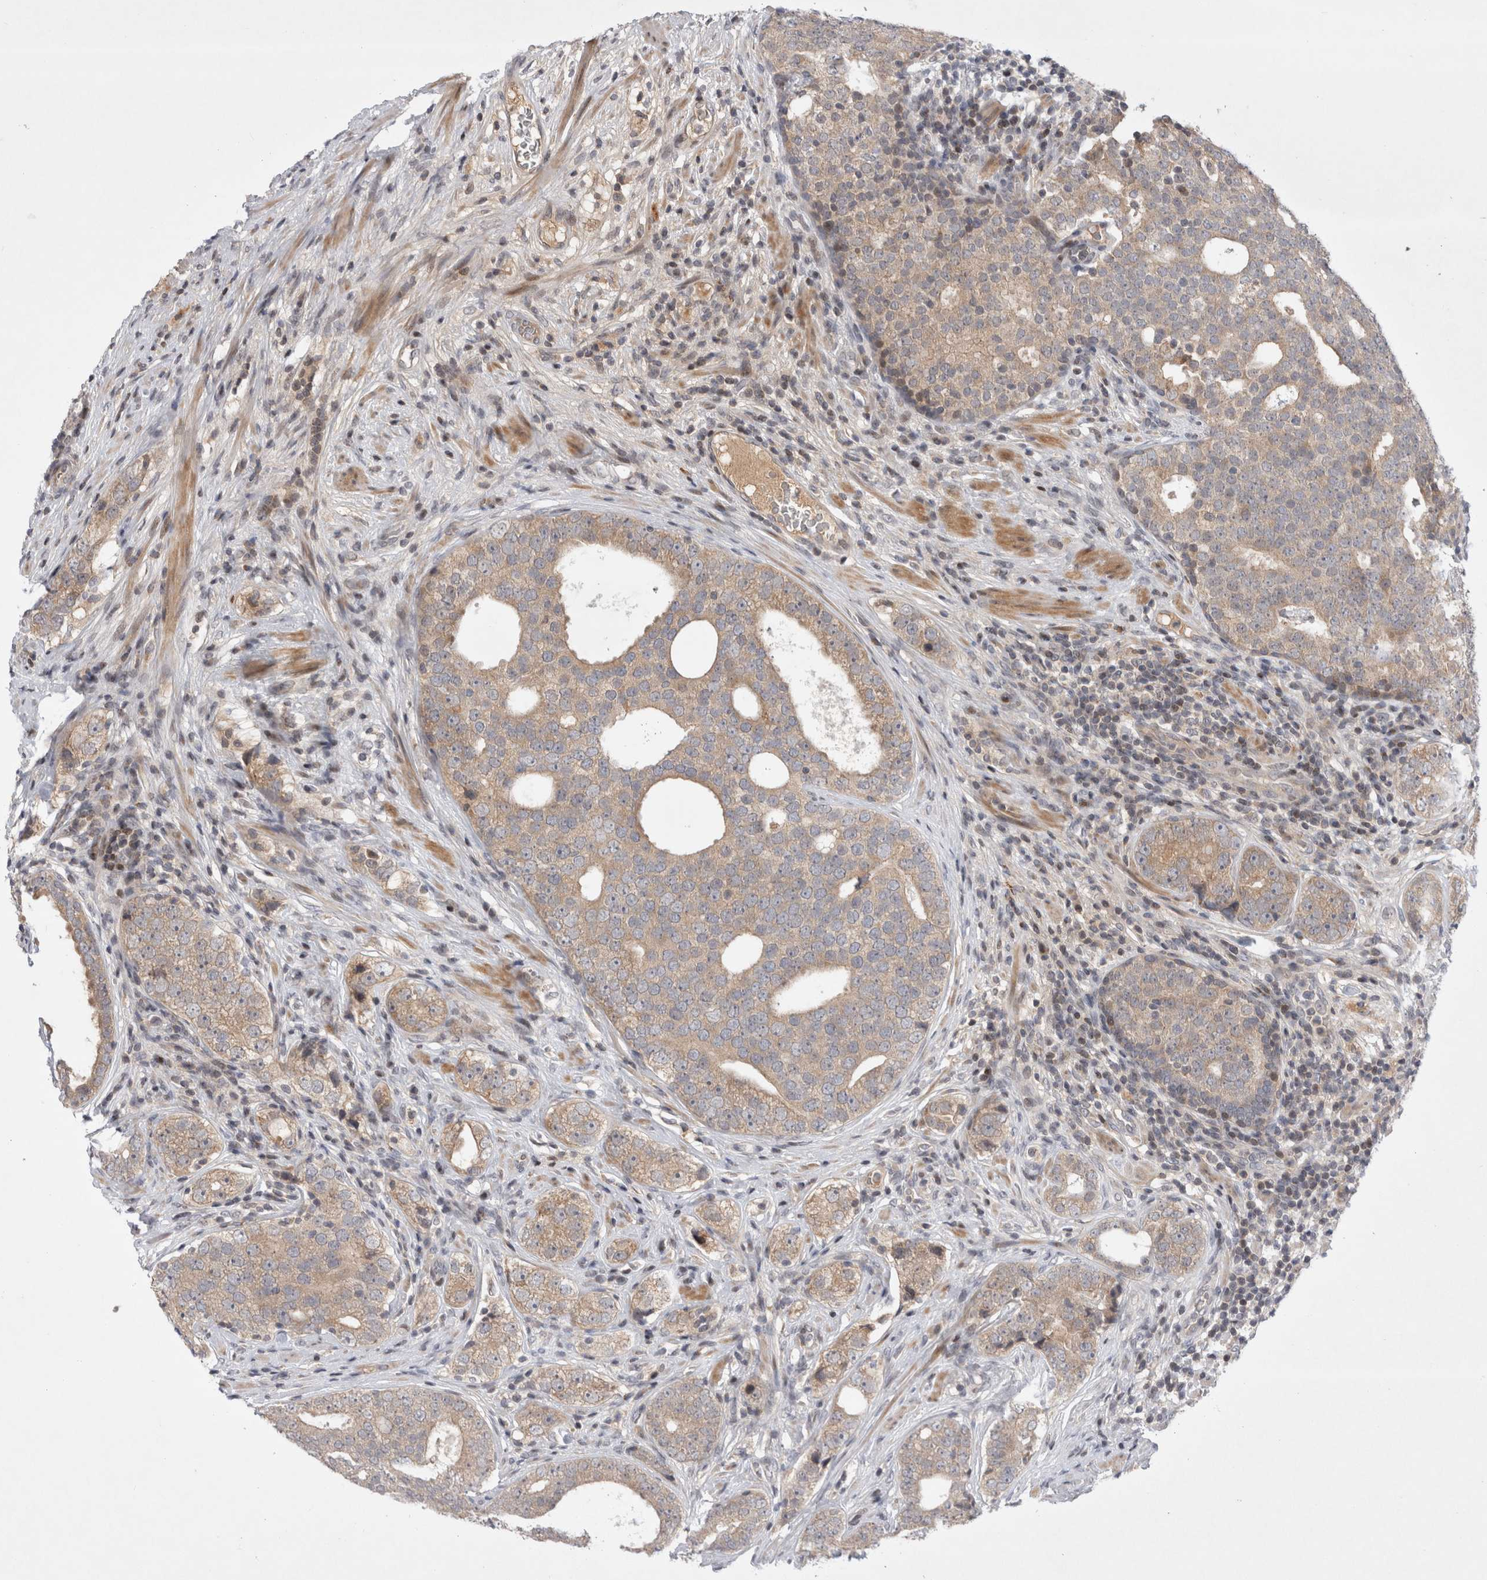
{"staining": {"intensity": "weak", "quantity": ">75%", "location": "cytoplasmic/membranous"}, "tissue": "prostate cancer", "cell_type": "Tumor cells", "image_type": "cancer", "snomed": [{"axis": "morphology", "description": "Adenocarcinoma, High grade"}, {"axis": "topography", "description": "Prostate"}], "caption": "Protein staining of adenocarcinoma (high-grade) (prostate) tissue displays weak cytoplasmic/membranous positivity in about >75% of tumor cells. The staining was performed using DAB (3,3'-diaminobenzidine), with brown indicating positive protein expression. Nuclei are stained blue with hematoxylin.", "gene": "PLEKHM1", "patient": {"sex": "male", "age": 56}}